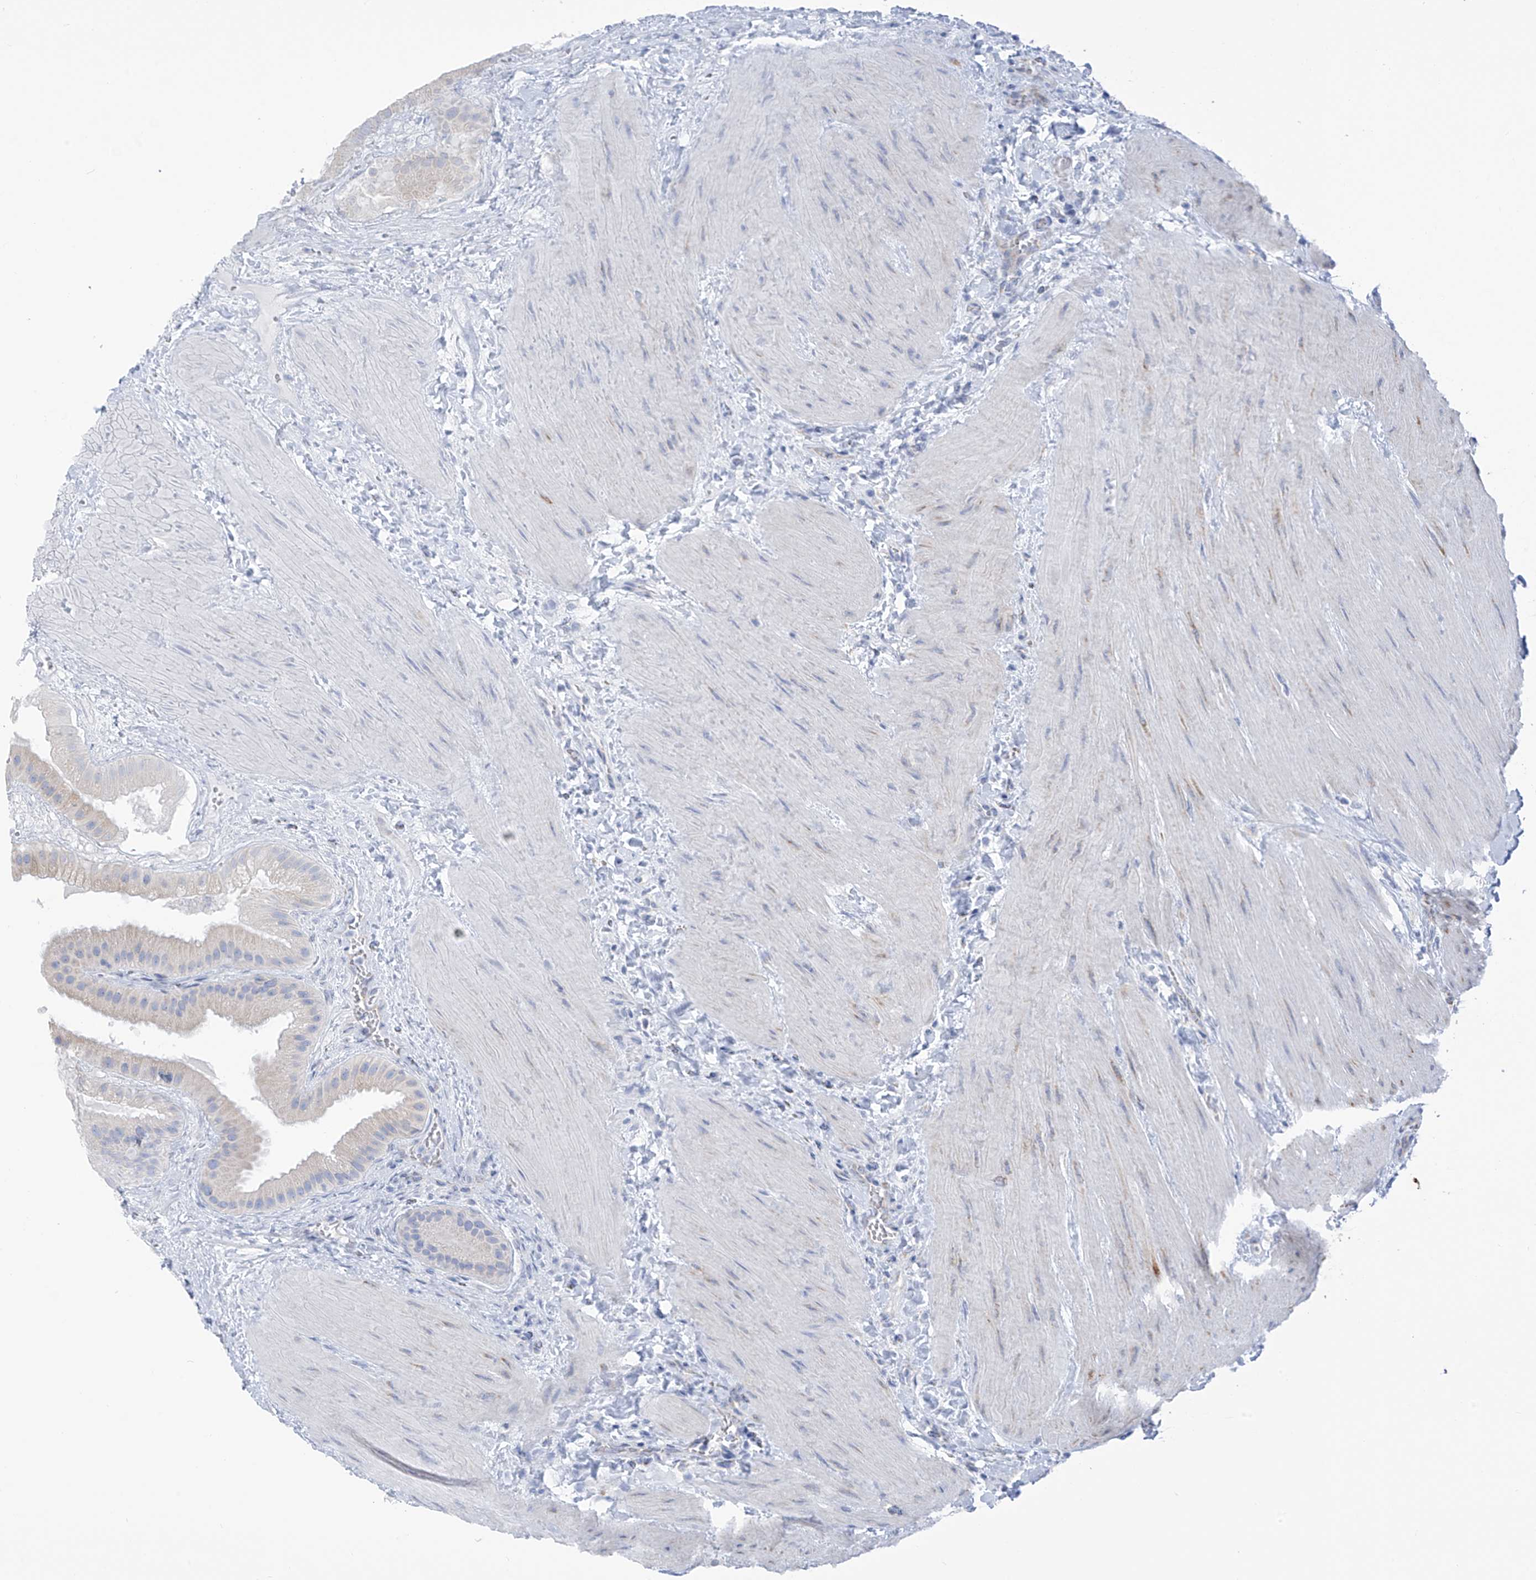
{"staining": {"intensity": "negative", "quantity": "none", "location": "none"}, "tissue": "gallbladder", "cell_type": "Glandular cells", "image_type": "normal", "snomed": [{"axis": "morphology", "description": "Normal tissue, NOS"}, {"axis": "topography", "description": "Gallbladder"}], "caption": "DAB (3,3'-diaminobenzidine) immunohistochemical staining of unremarkable human gallbladder displays no significant staining in glandular cells.", "gene": "RCN2", "patient": {"sex": "male", "age": 55}}